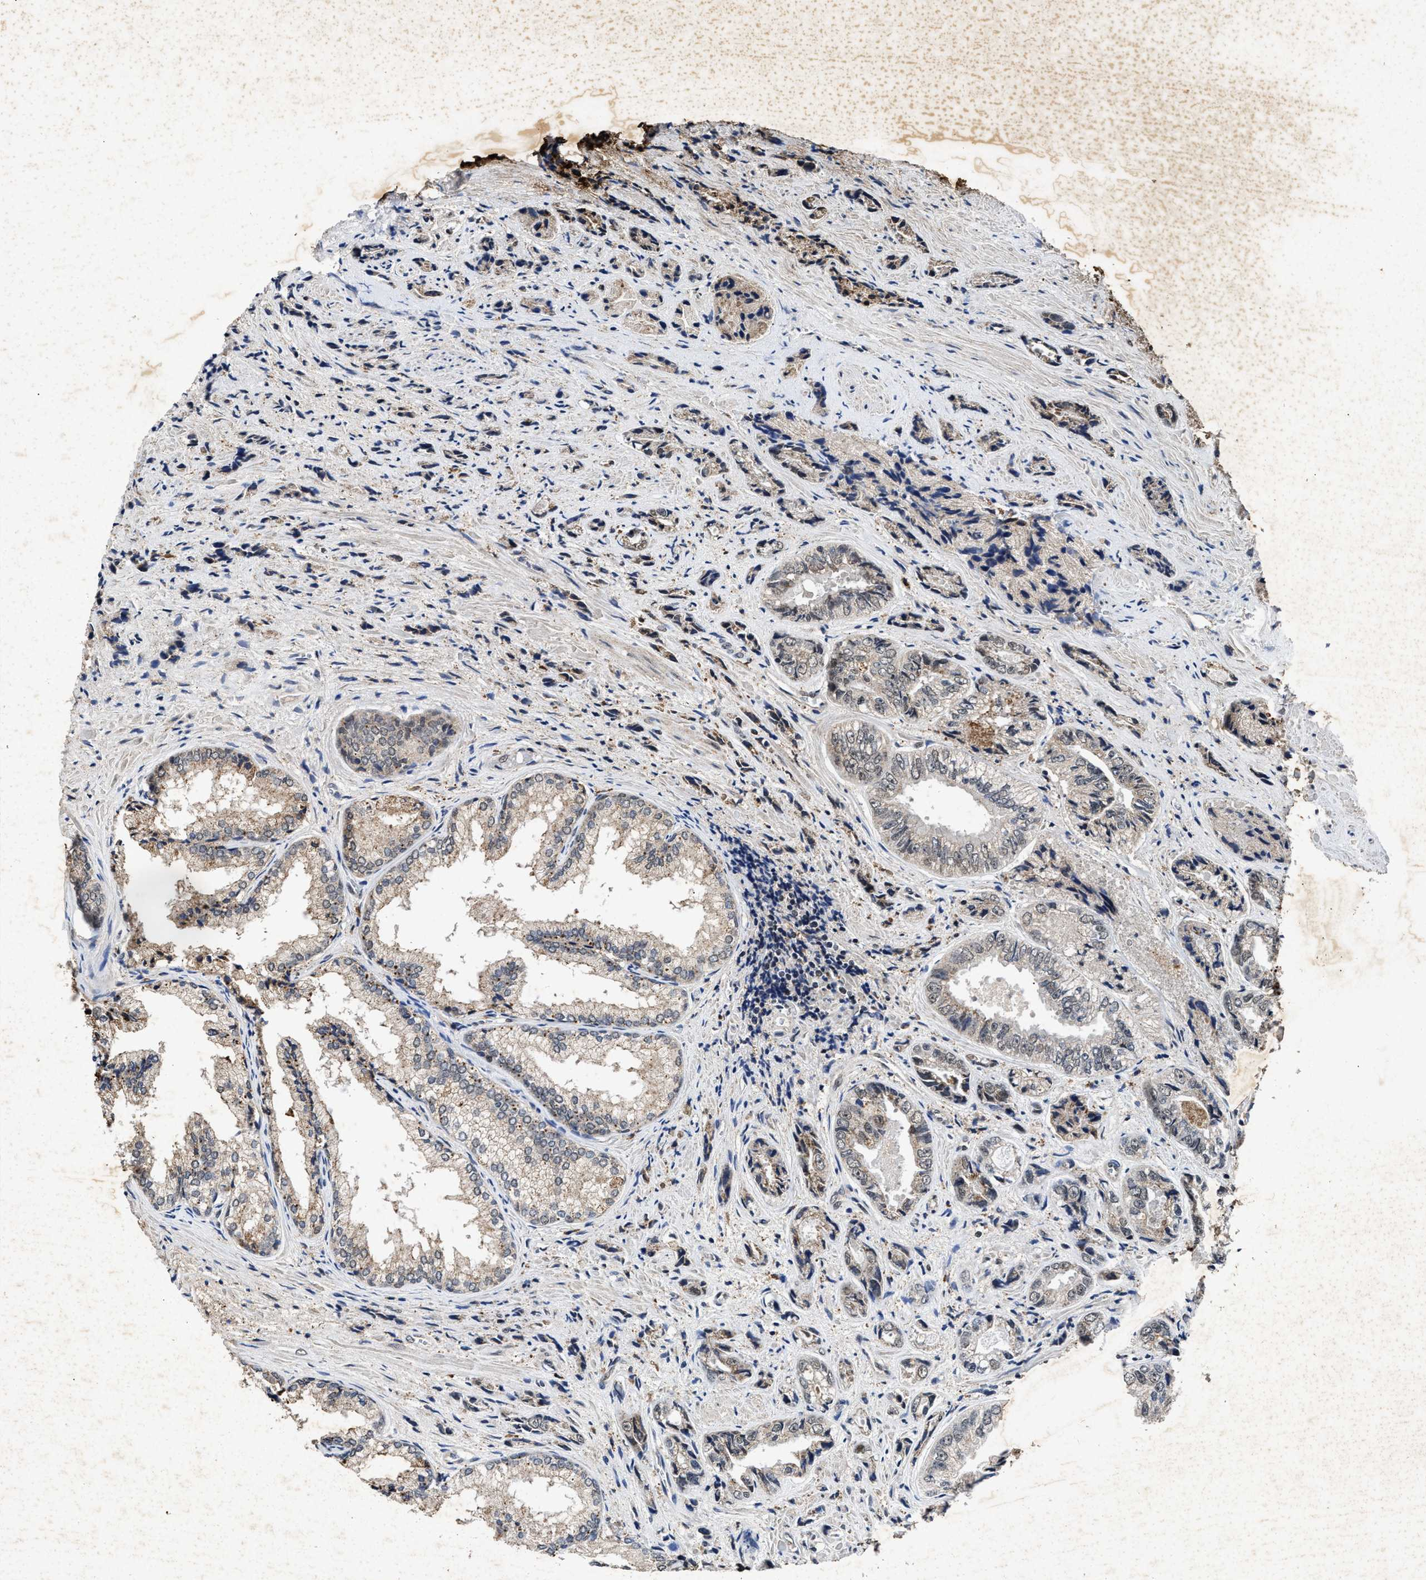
{"staining": {"intensity": "weak", "quantity": "<25%", "location": "cytoplasmic/membranous"}, "tissue": "prostate cancer", "cell_type": "Tumor cells", "image_type": "cancer", "snomed": [{"axis": "morphology", "description": "Adenocarcinoma, High grade"}, {"axis": "topography", "description": "Prostate"}], "caption": "Immunohistochemistry (IHC) histopathology image of prostate cancer (high-grade adenocarcinoma) stained for a protein (brown), which shows no positivity in tumor cells.", "gene": "ACOX1", "patient": {"sex": "male", "age": 61}}